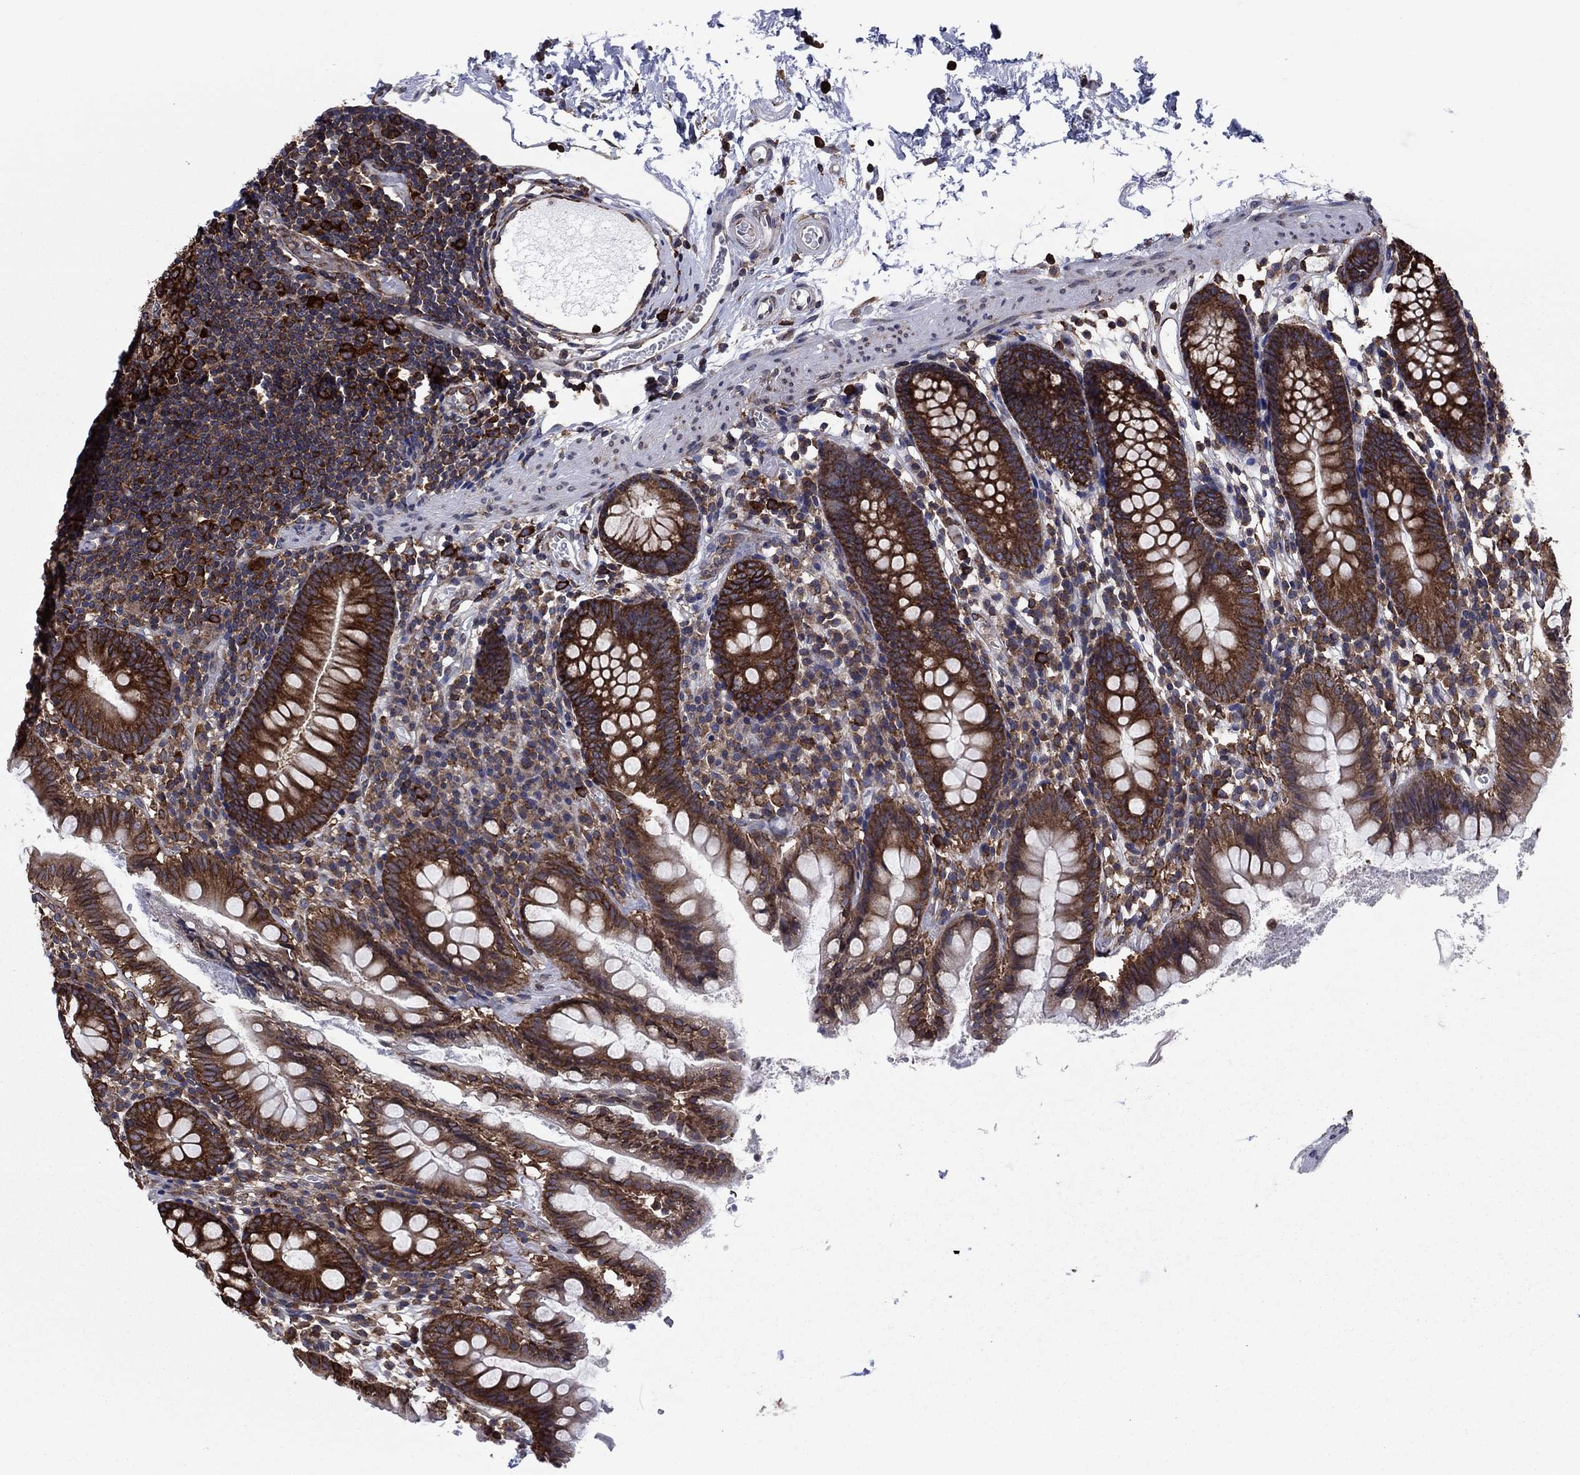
{"staining": {"intensity": "strong", "quantity": ">75%", "location": "cytoplasmic/membranous"}, "tissue": "small intestine", "cell_type": "Glandular cells", "image_type": "normal", "snomed": [{"axis": "morphology", "description": "Normal tissue, NOS"}, {"axis": "topography", "description": "Small intestine"}], "caption": "The immunohistochemical stain highlights strong cytoplasmic/membranous expression in glandular cells of unremarkable small intestine. Immunohistochemistry (ihc) stains the protein of interest in brown and the nuclei are stained blue.", "gene": "YBX1", "patient": {"sex": "female", "age": 90}}